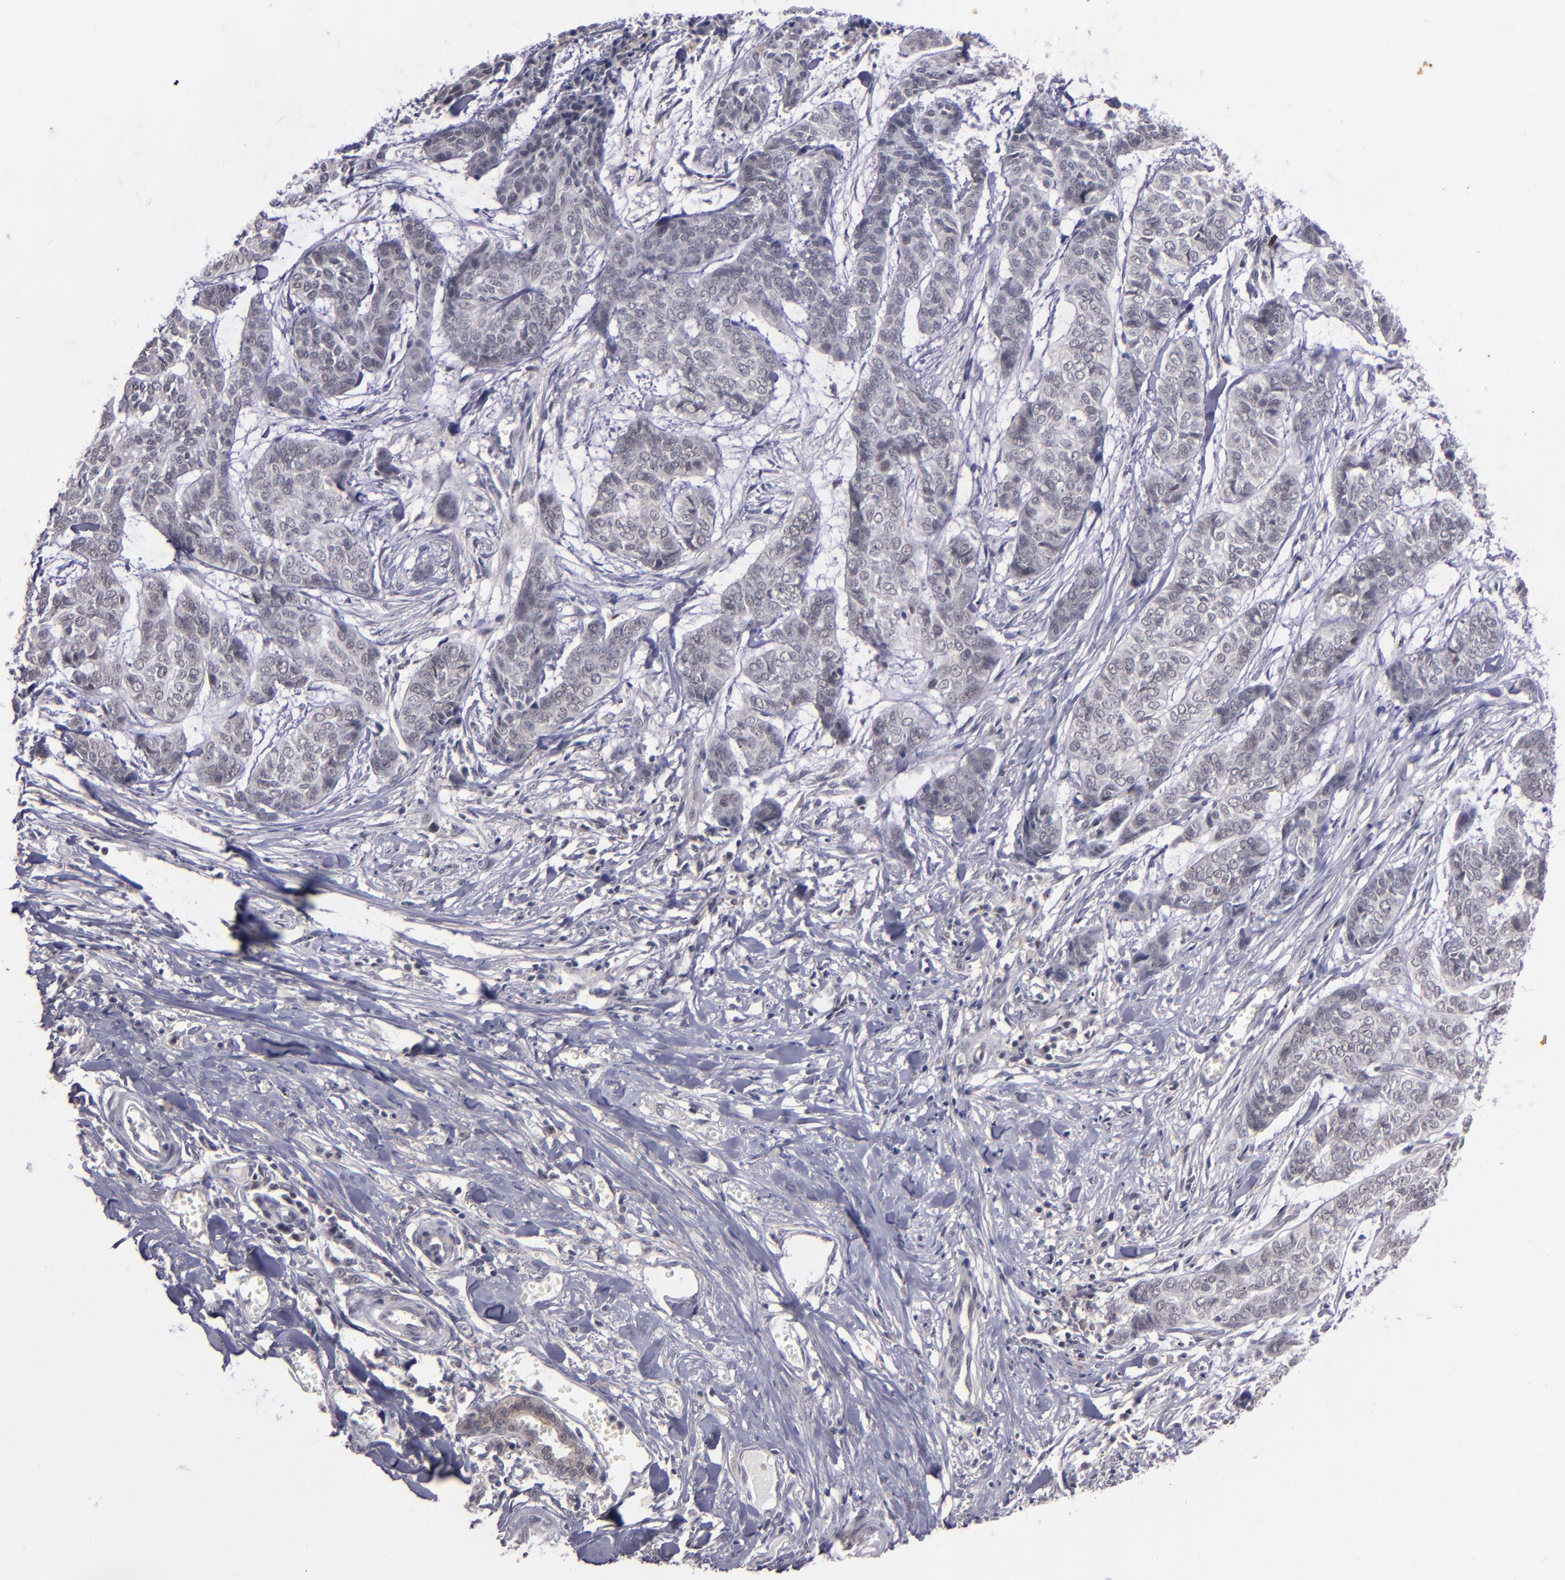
{"staining": {"intensity": "negative", "quantity": "none", "location": "none"}, "tissue": "skin cancer", "cell_type": "Tumor cells", "image_type": "cancer", "snomed": [{"axis": "morphology", "description": "Basal cell carcinoma"}, {"axis": "topography", "description": "Skin"}], "caption": "There is no significant expression in tumor cells of basal cell carcinoma (skin).", "gene": "SYP", "patient": {"sex": "female", "age": 64}}